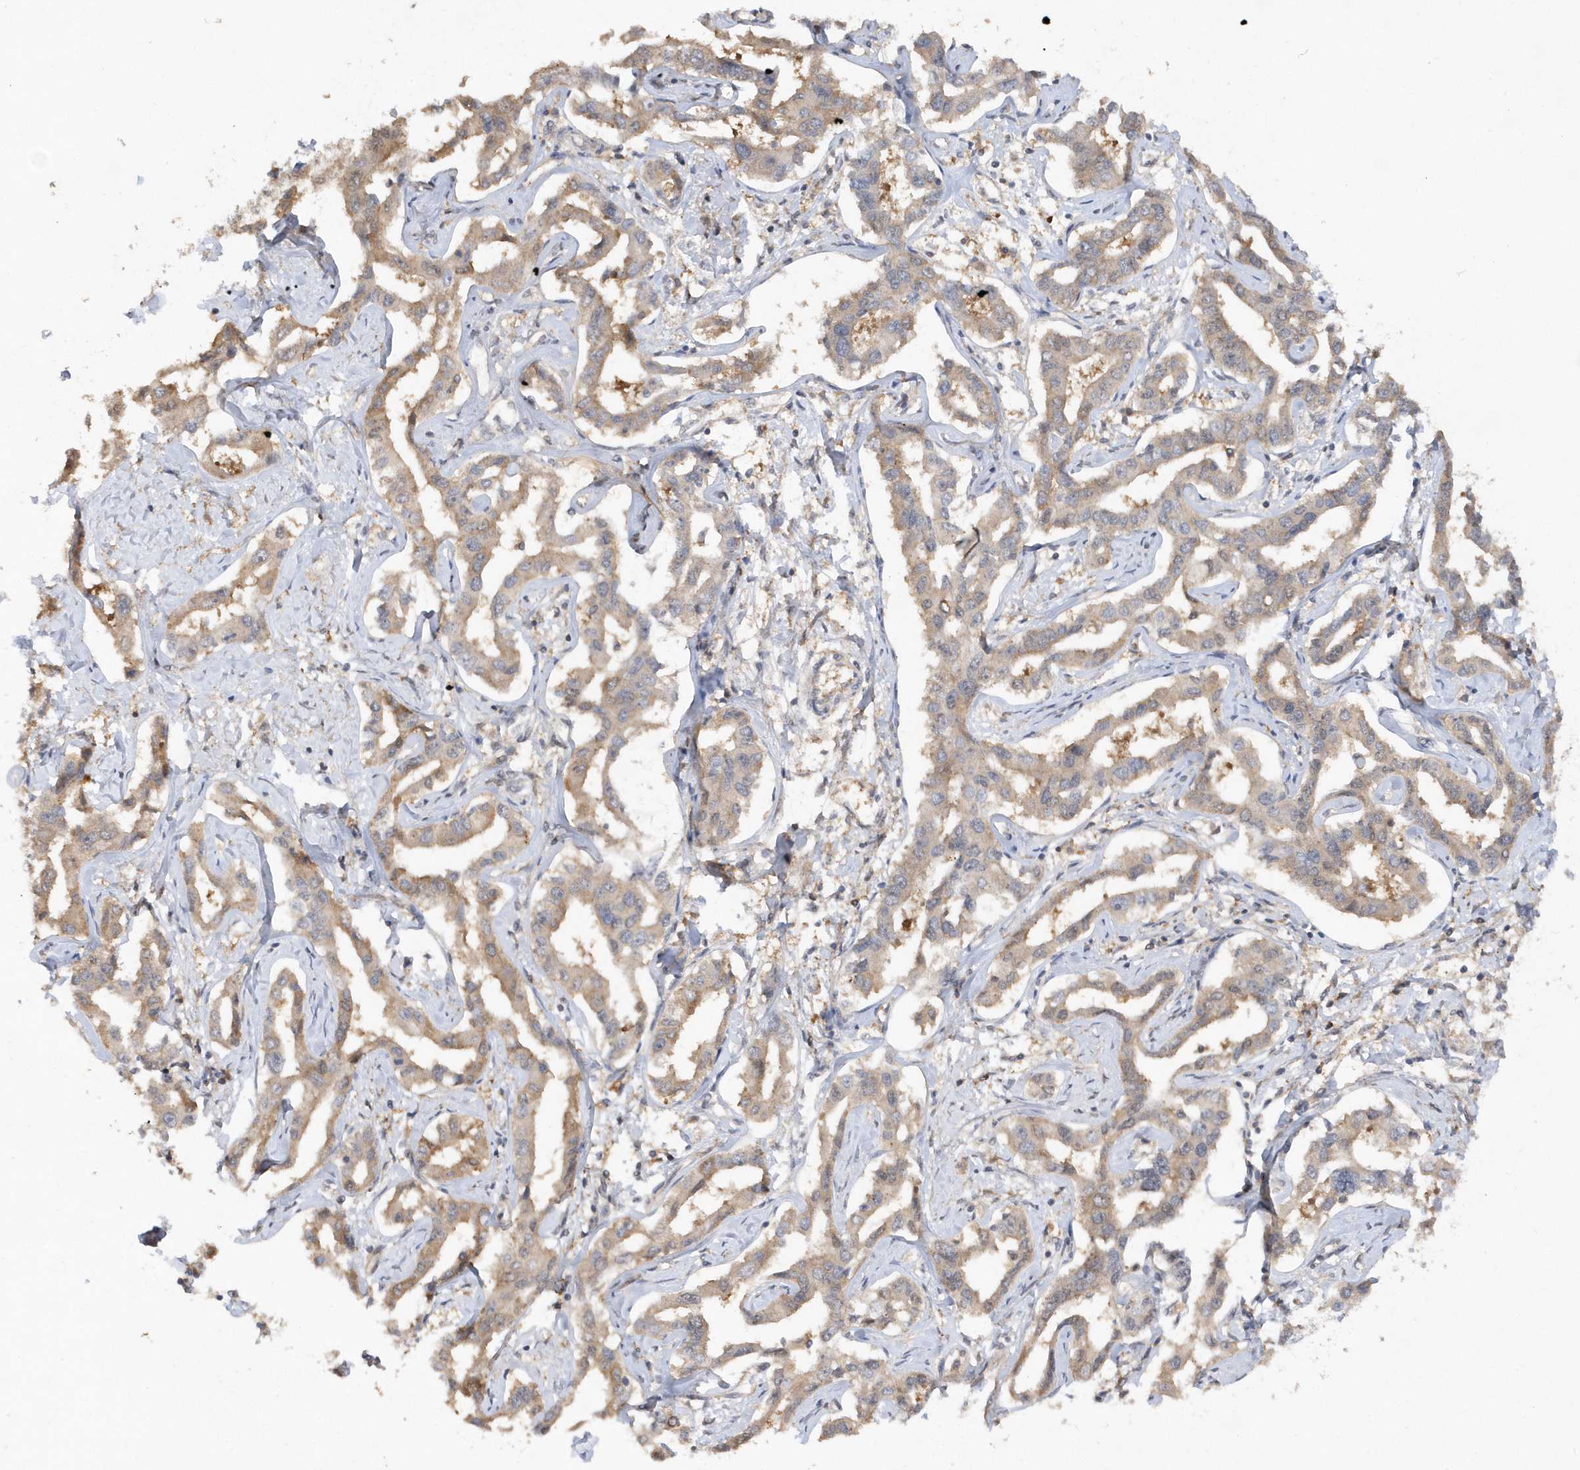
{"staining": {"intensity": "weak", "quantity": "25%-75%", "location": "cytoplasmic/membranous"}, "tissue": "liver cancer", "cell_type": "Tumor cells", "image_type": "cancer", "snomed": [{"axis": "morphology", "description": "Cholangiocarcinoma"}, {"axis": "topography", "description": "Liver"}], "caption": "IHC of liver cancer demonstrates low levels of weak cytoplasmic/membranous staining in approximately 25%-75% of tumor cells. Using DAB (3,3'-diaminobenzidine) (brown) and hematoxylin (blue) stains, captured at high magnification using brightfield microscopy.", "gene": "RPE", "patient": {"sex": "male", "age": 59}}